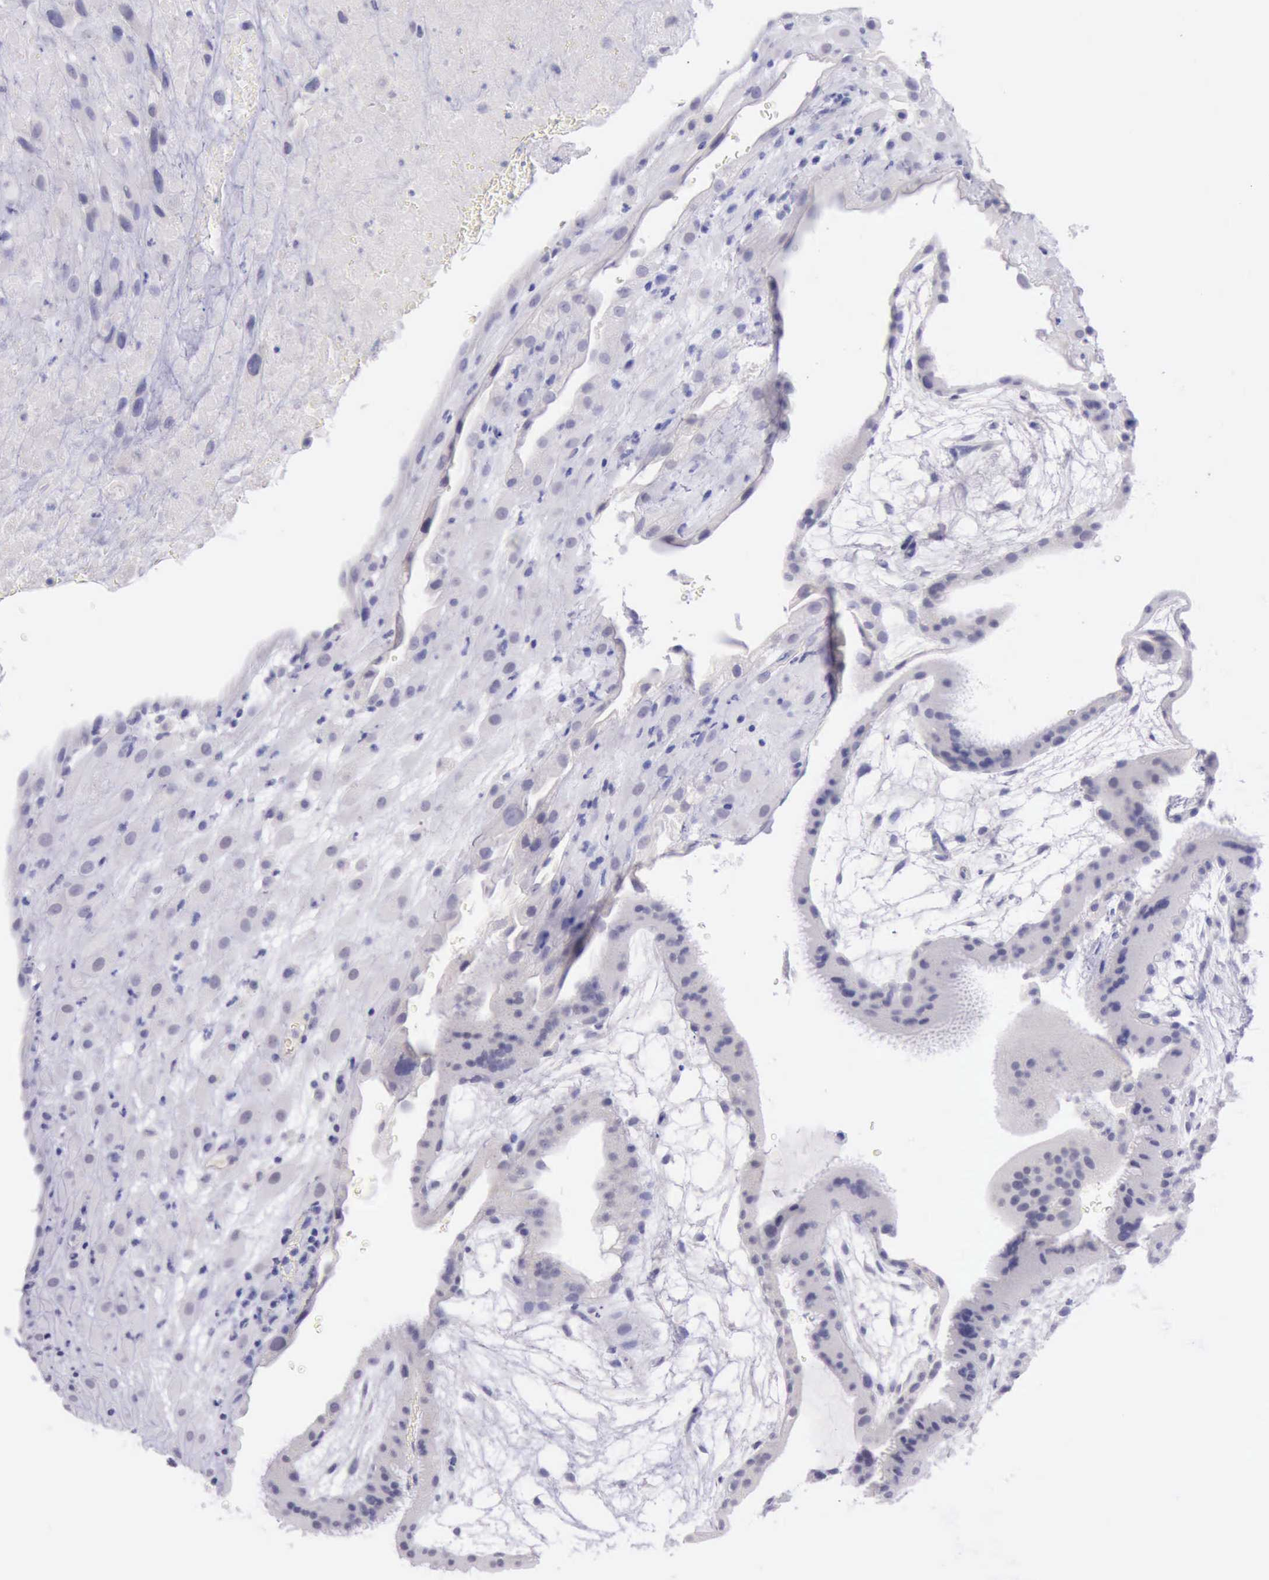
{"staining": {"intensity": "negative", "quantity": "none", "location": "none"}, "tissue": "placenta", "cell_type": "Decidual cells", "image_type": "normal", "snomed": [{"axis": "morphology", "description": "Normal tissue, NOS"}, {"axis": "topography", "description": "Placenta"}], "caption": "A high-resolution micrograph shows immunohistochemistry staining of normal placenta, which displays no significant staining in decidual cells. (Stains: DAB IHC with hematoxylin counter stain, Microscopy: brightfield microscopy at high magnification).", "gene": "LRFN5", "patient": {"sex": "female", "age": 19}}